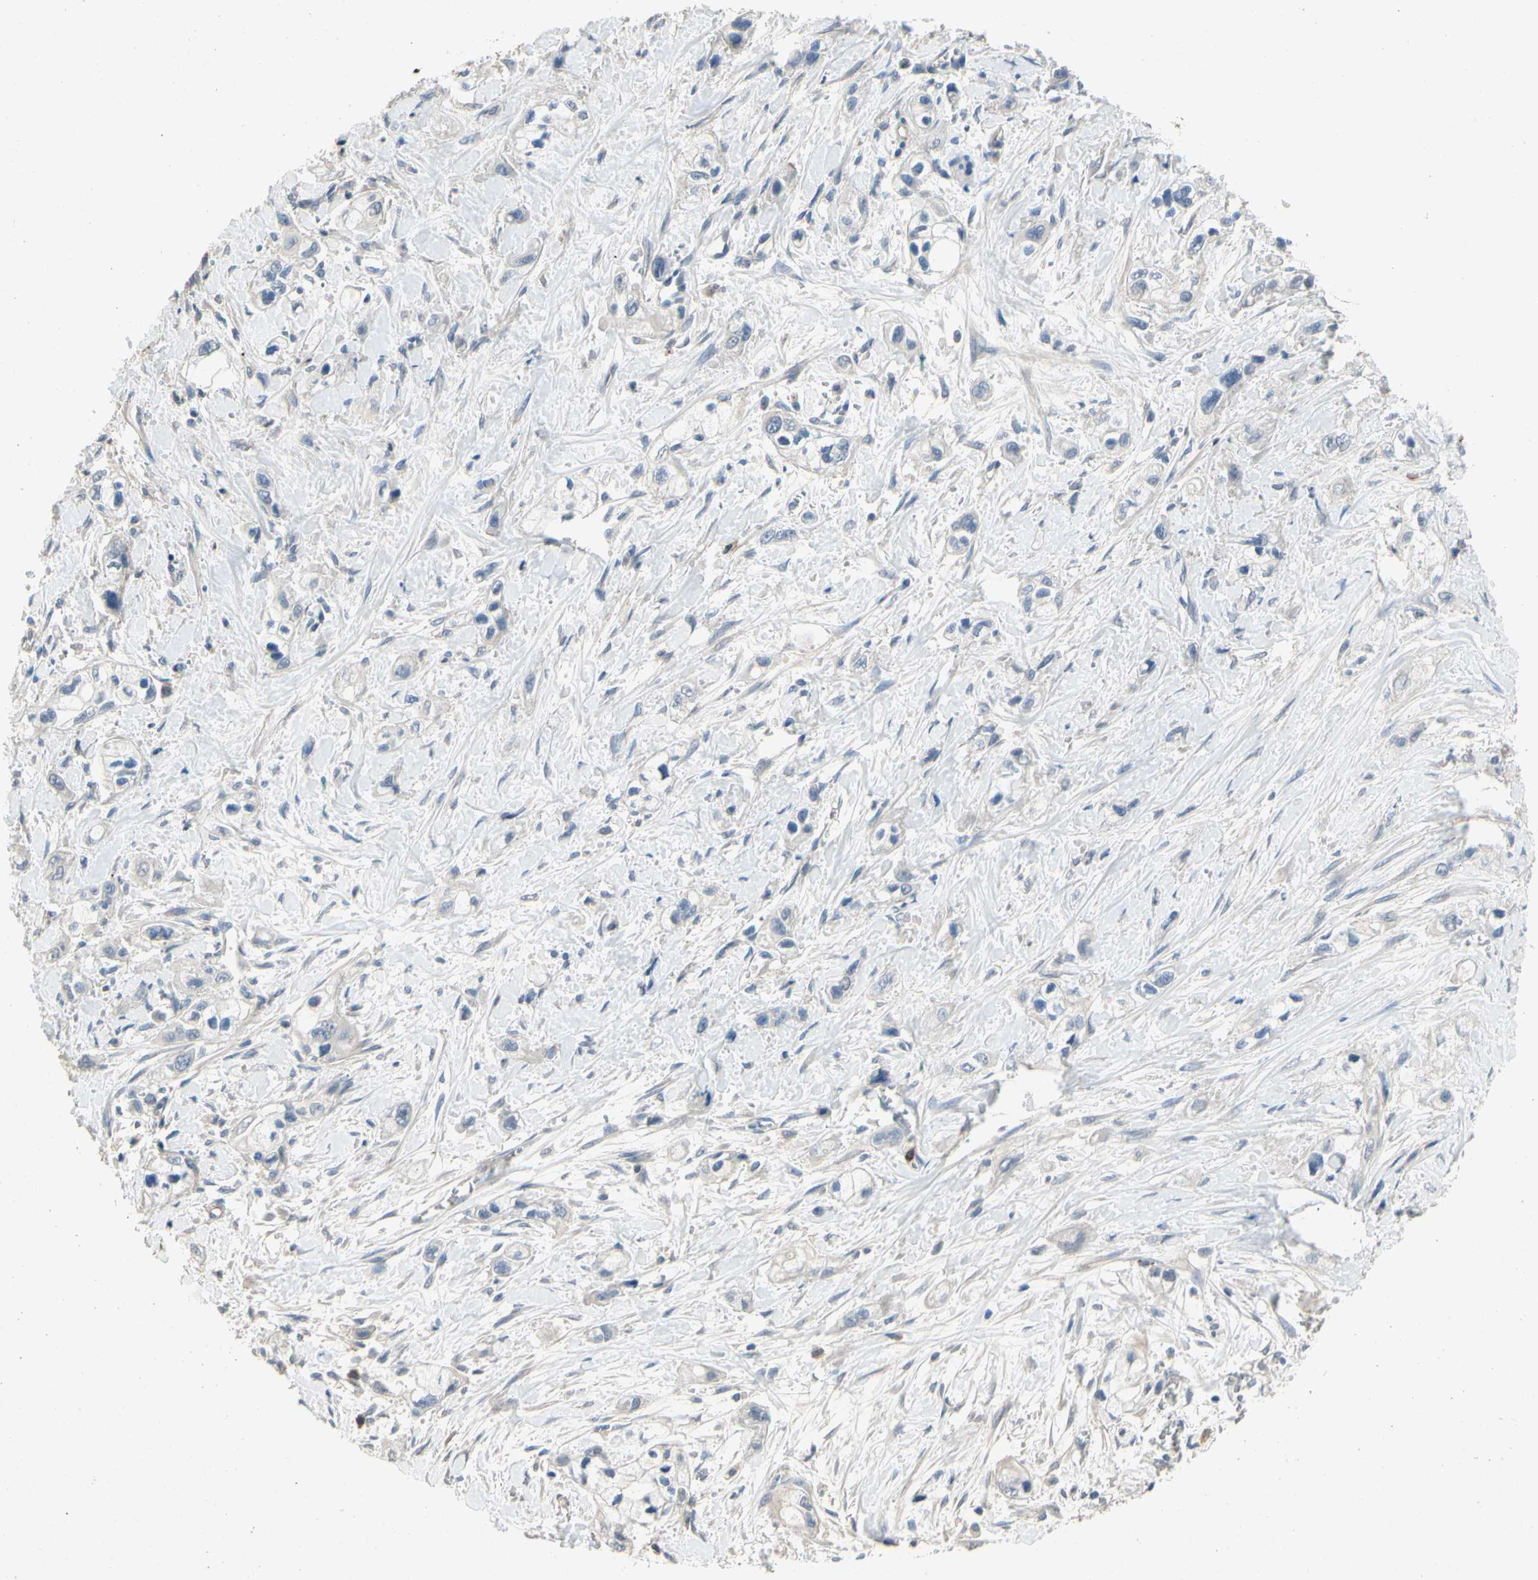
{"staining": {"intensity": "negative", "quantity": "none", "location": "none"}, "tissue": "pancreatic cancer", "cell_type": "Tumor cells", "image_type": "cancer", "snomed": [{"axis": "morphology", "description": "Adenocarcinoma, NOS"}, {"axis": "topography", "description": "Pancreas"}], "caption": "This is an immunohistochemistry micrograph of human pancreatic cancer (adenocarcinoma). There is no positivity in tumor cells.", "gene": "ALPL", "patient": {"sex": "male", "age": 74}}